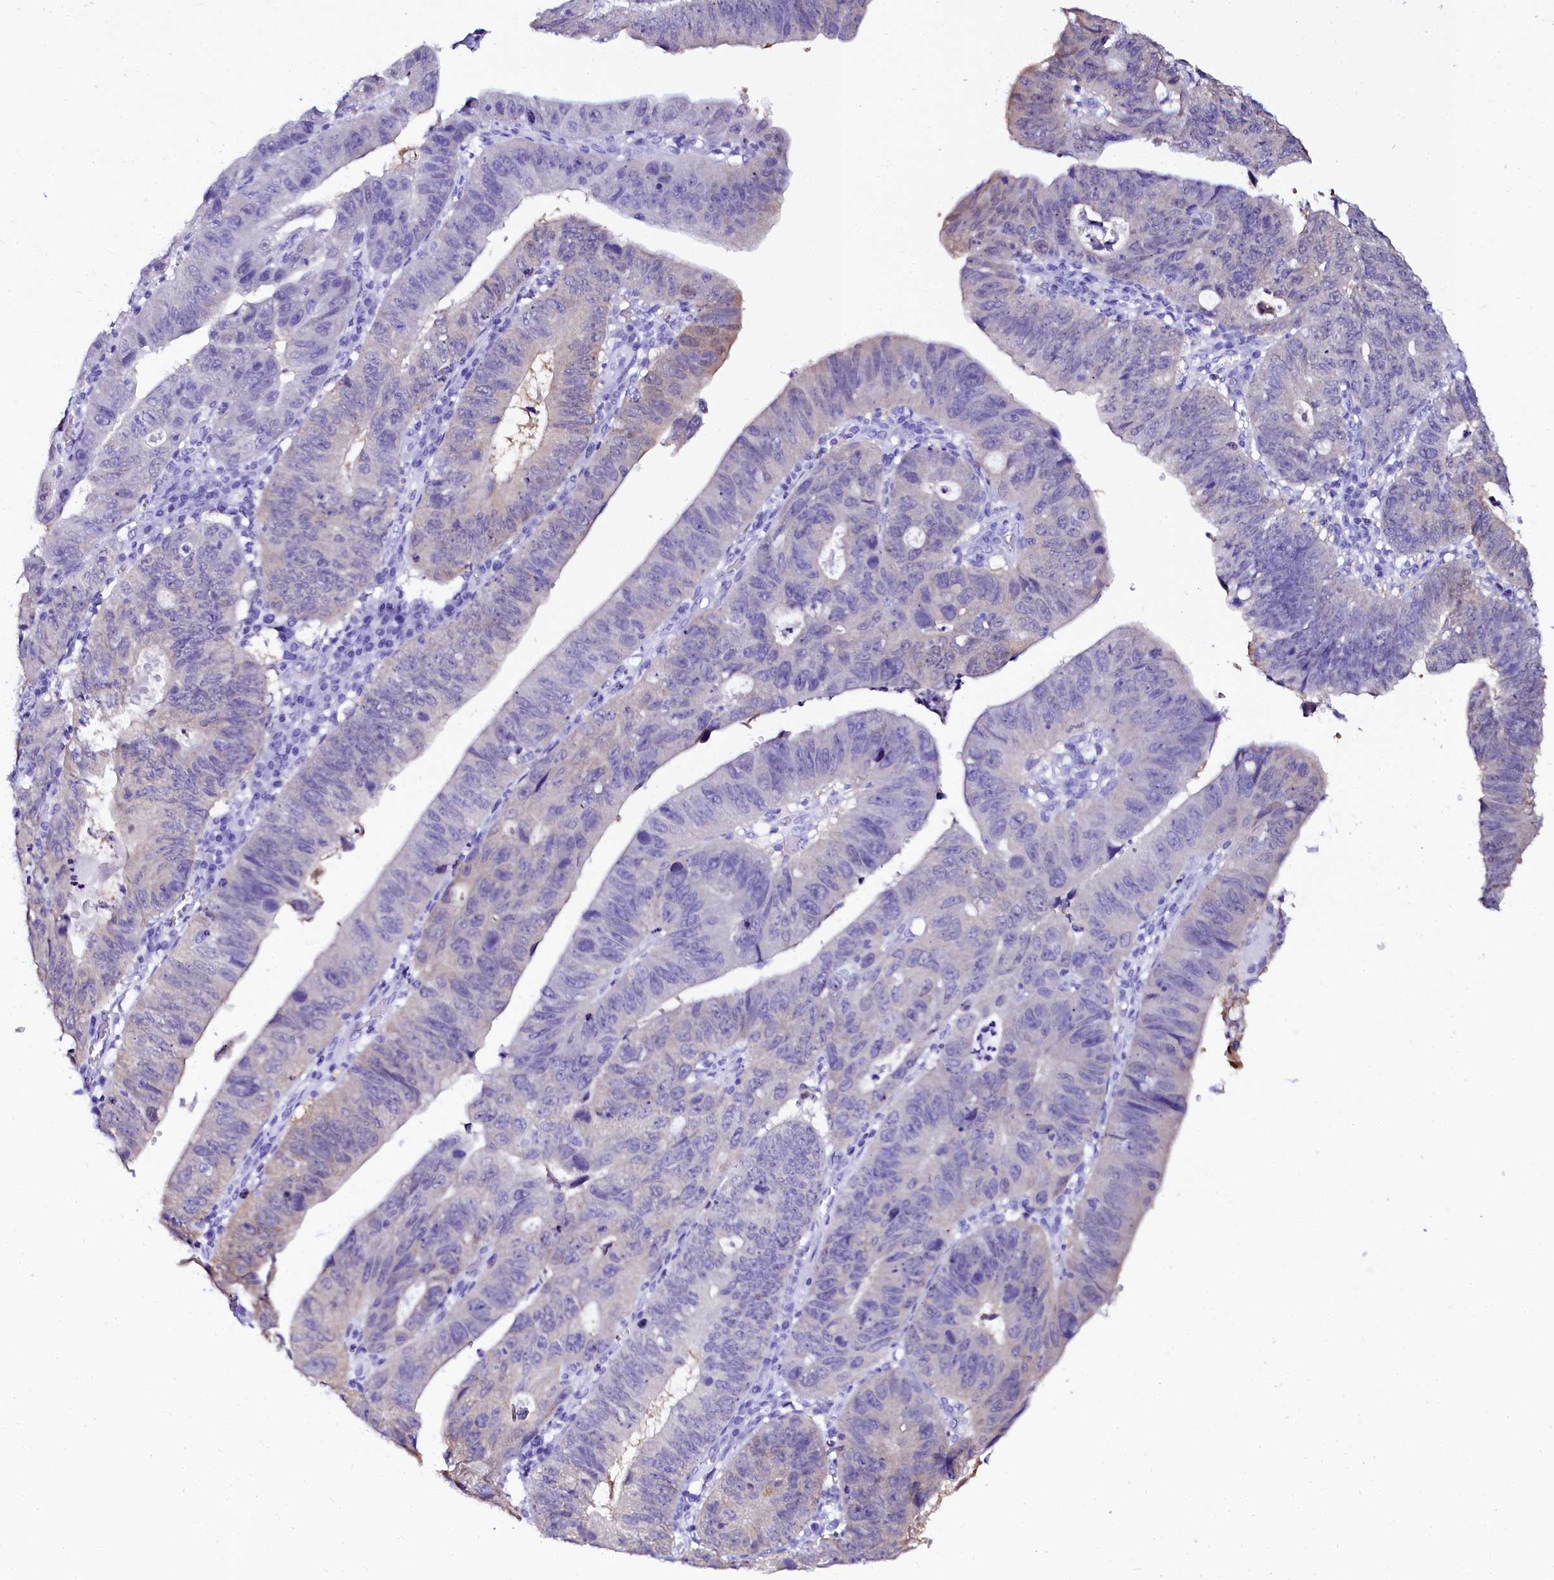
{"staining": {"intensity": "negative", "quantity": "none", "location": "none"}, "tissue": "stomach cancer", "cell_type": "Tumor cells", "image_type": "cancer", "snomed": [{"axis": "morphology", "description": "Adenocarcinoma, NOS"}, {"axis": "topography", "description": "Stomach"}], "caption": "Immunohistochemical staining of human stomach adenocarcinoma shows no significant positivity in tumor cells.", "gene": "SORD", "patient": {"sex": "male", "age": 59}}